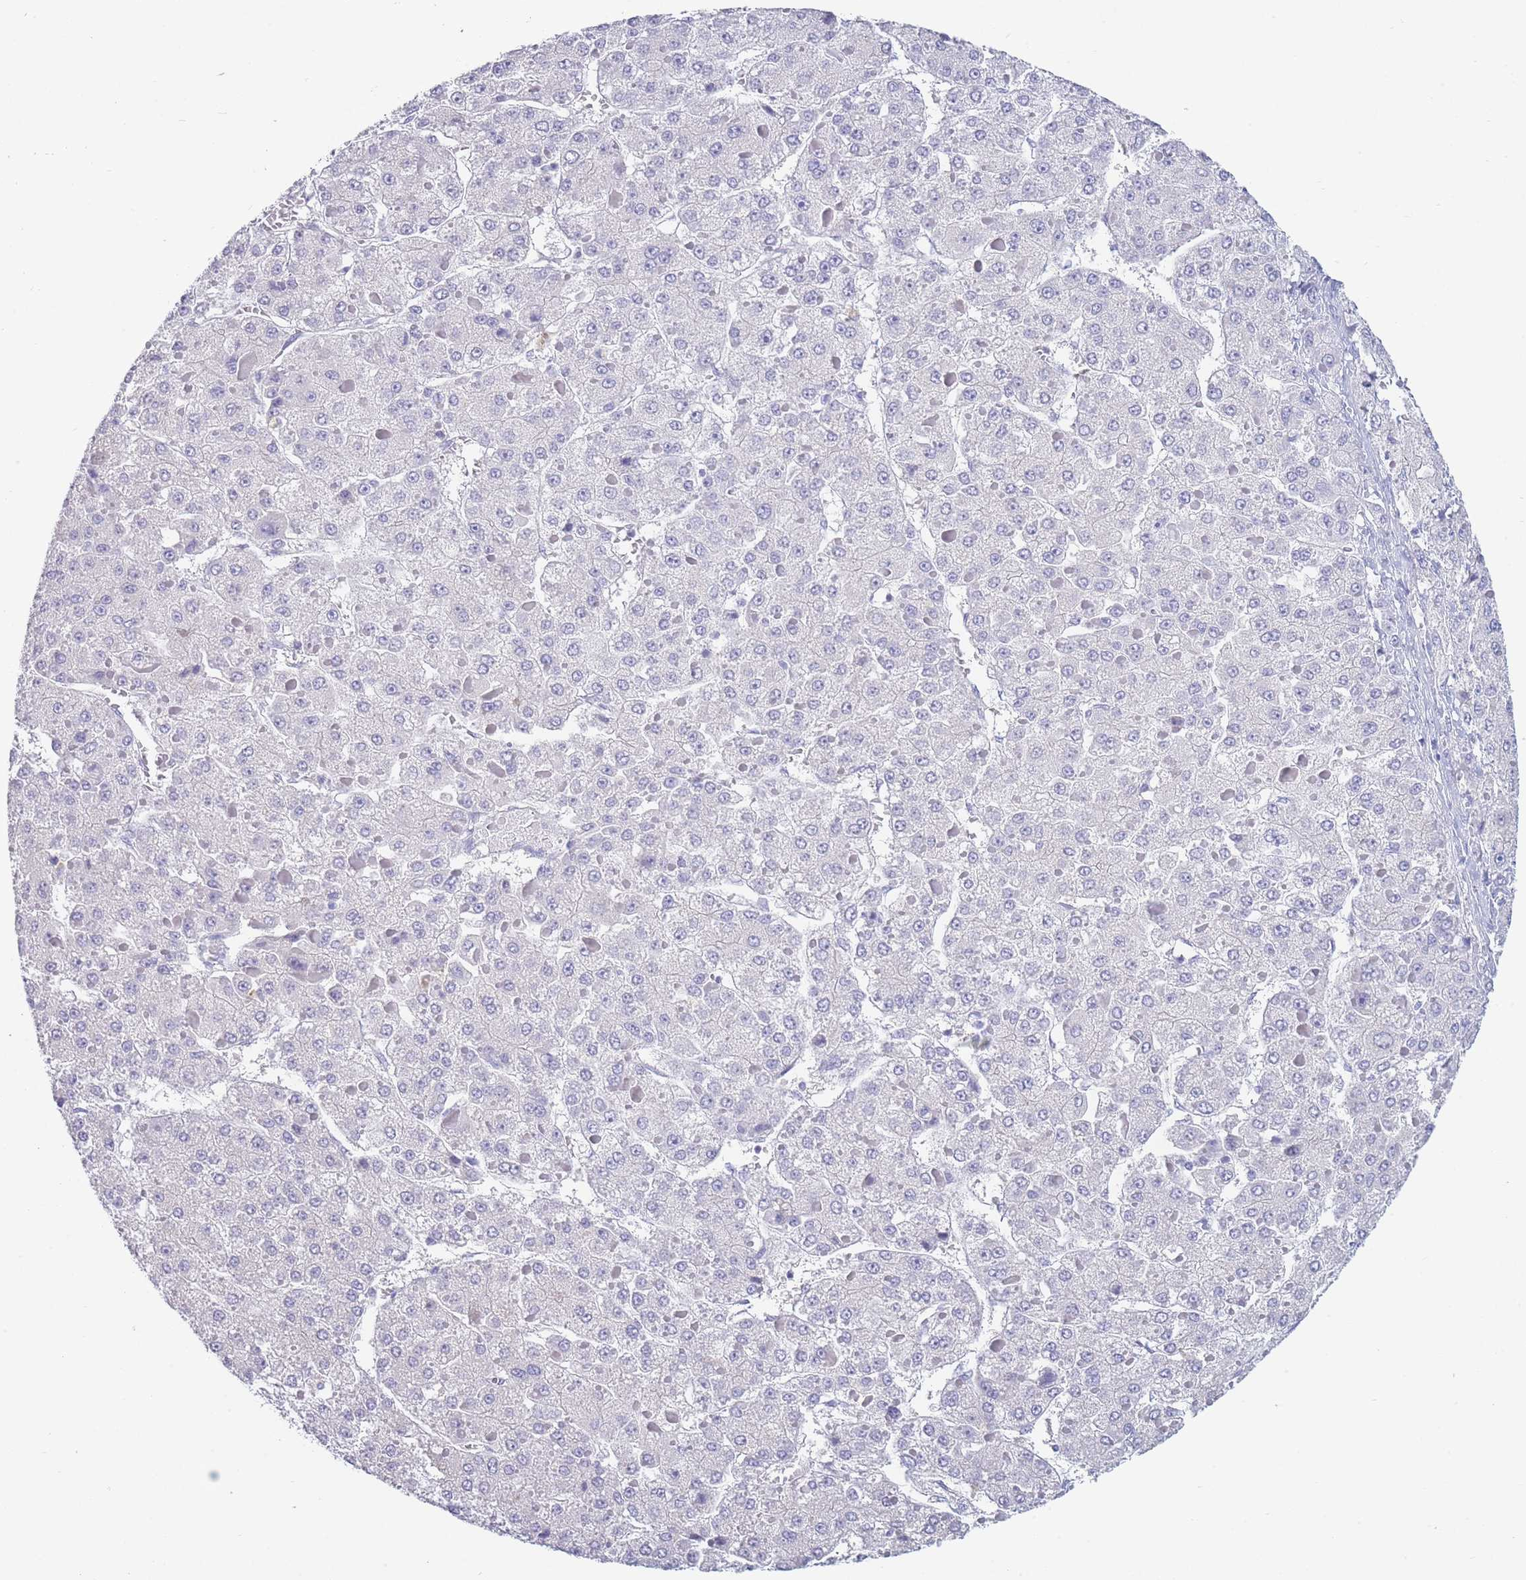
{"staining": {"intensity": "negative", "quantity": "none", "location": "none"}, "tissue": "liver cancer", "cell_type": "Tumor cells", "image_type": "cancer", "snomed": [{"axis": "morphology", "description": "Carcinoma, Hepatocellular, NOS"}, {"axis": "topography", "description": "Liver"}], "caption": "The image displays no significant expression in tumor cells of liver hepatocellular carcinoma. Brightfield microscopy of immunohistochemistry stained with DAB (3,3'-diaminobenzidine) (brown) and hematoxylin (blue), captured at high magnification.", "gene": "CD37", "patient": {"sex": "female", "age": 73}}